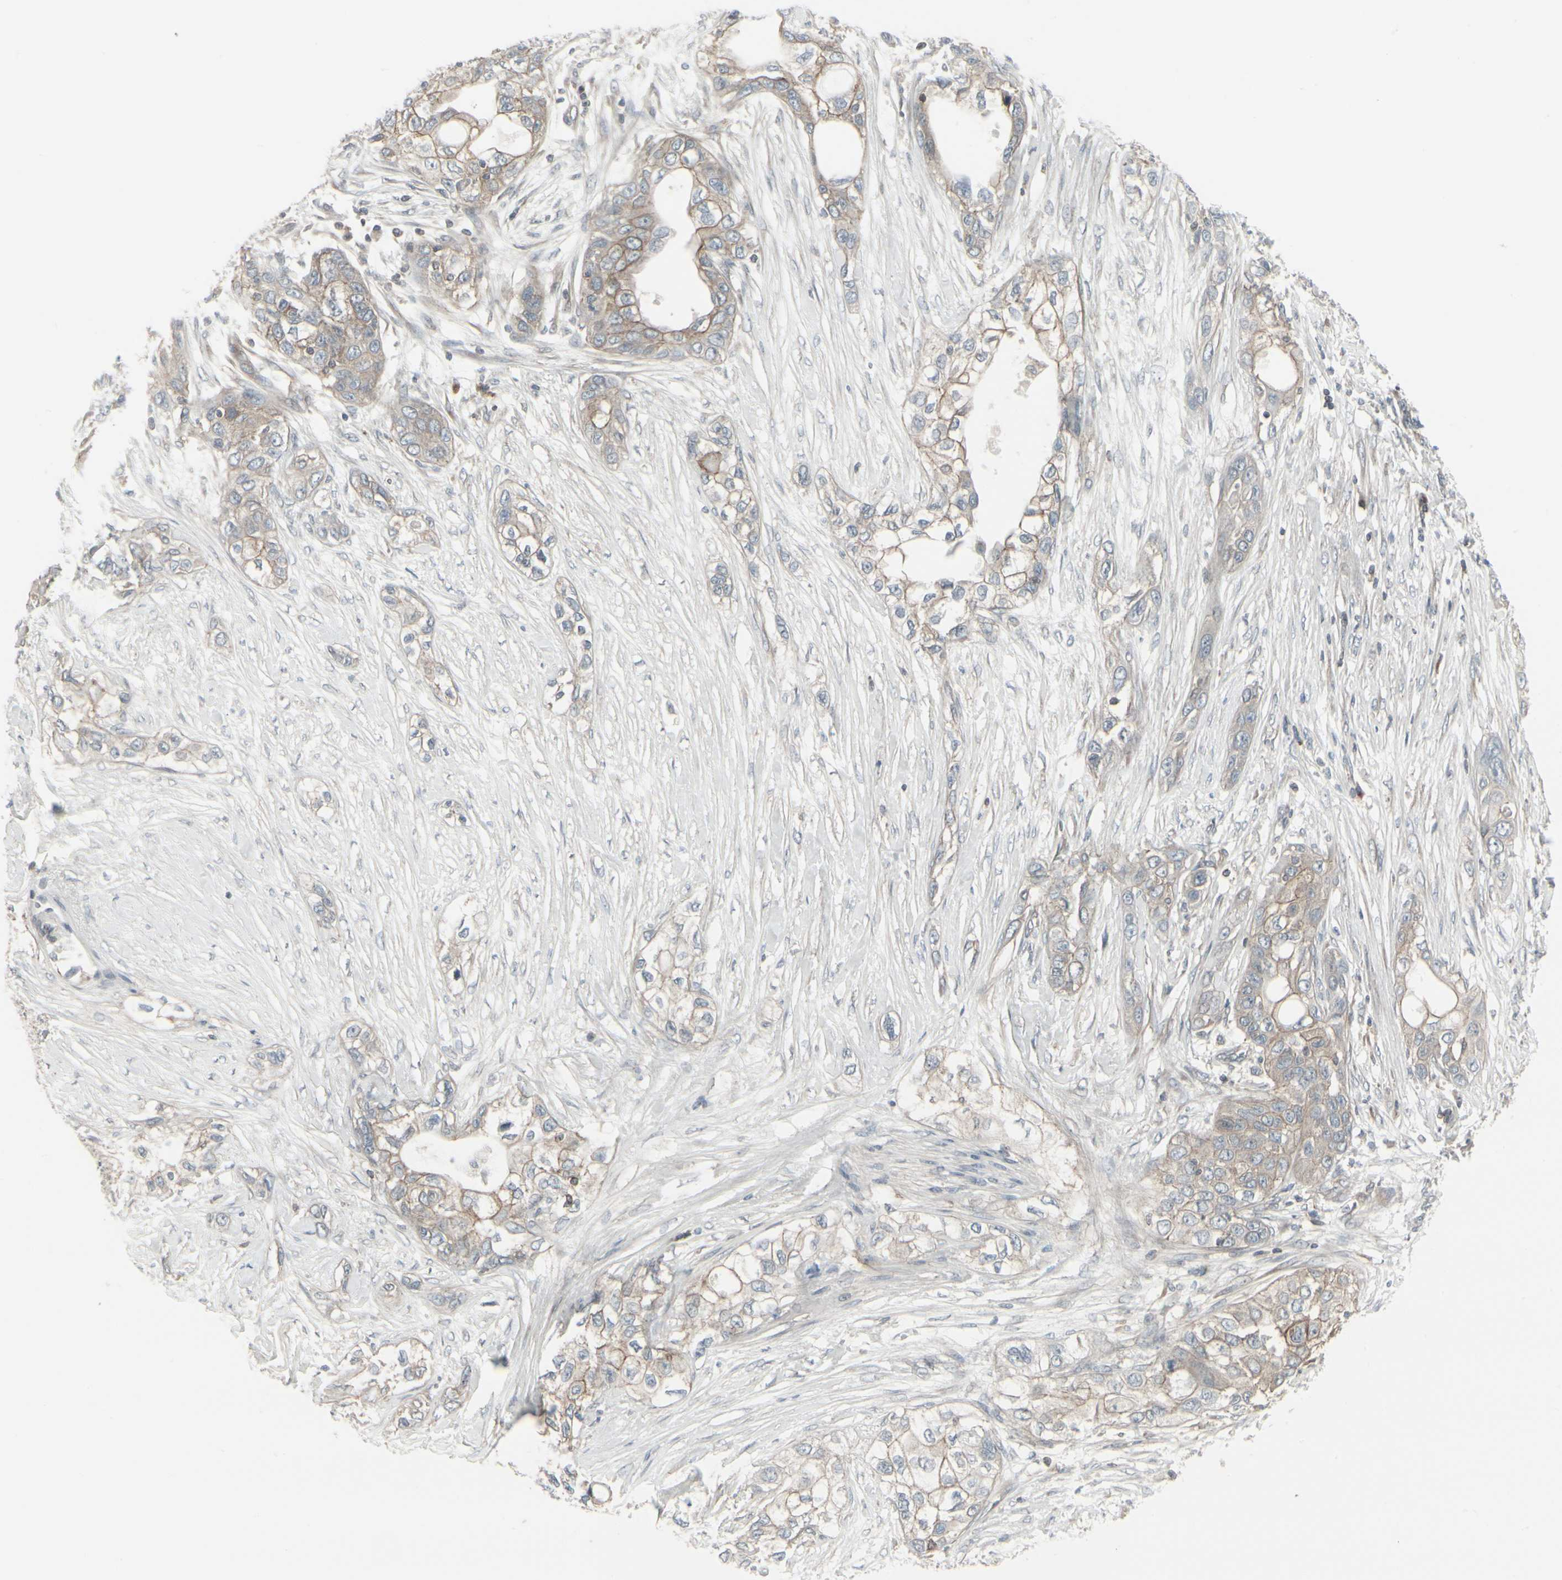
{"staining": {"intensity": "weak", "quantity": ">75%", "location": "cytoplasmic/membranous"}, "tissue": "pancreatic cancer", "cell_type": "Tumor cells", "image_type": "cancer", "snomed": [{"axis": "morphology", "description": "Adenocarcinoma, NOS"}, {"axis": "topography", "description": "Pancreas"}], "caption": "Human pancreatic adenocarcinoma stained with a brown dye exhibits weak cytoplasmic/membranous positive staining in about >75% of tumor cells.", "gene": "EPS15", "patient": {"sex": "female", "age": 70}}